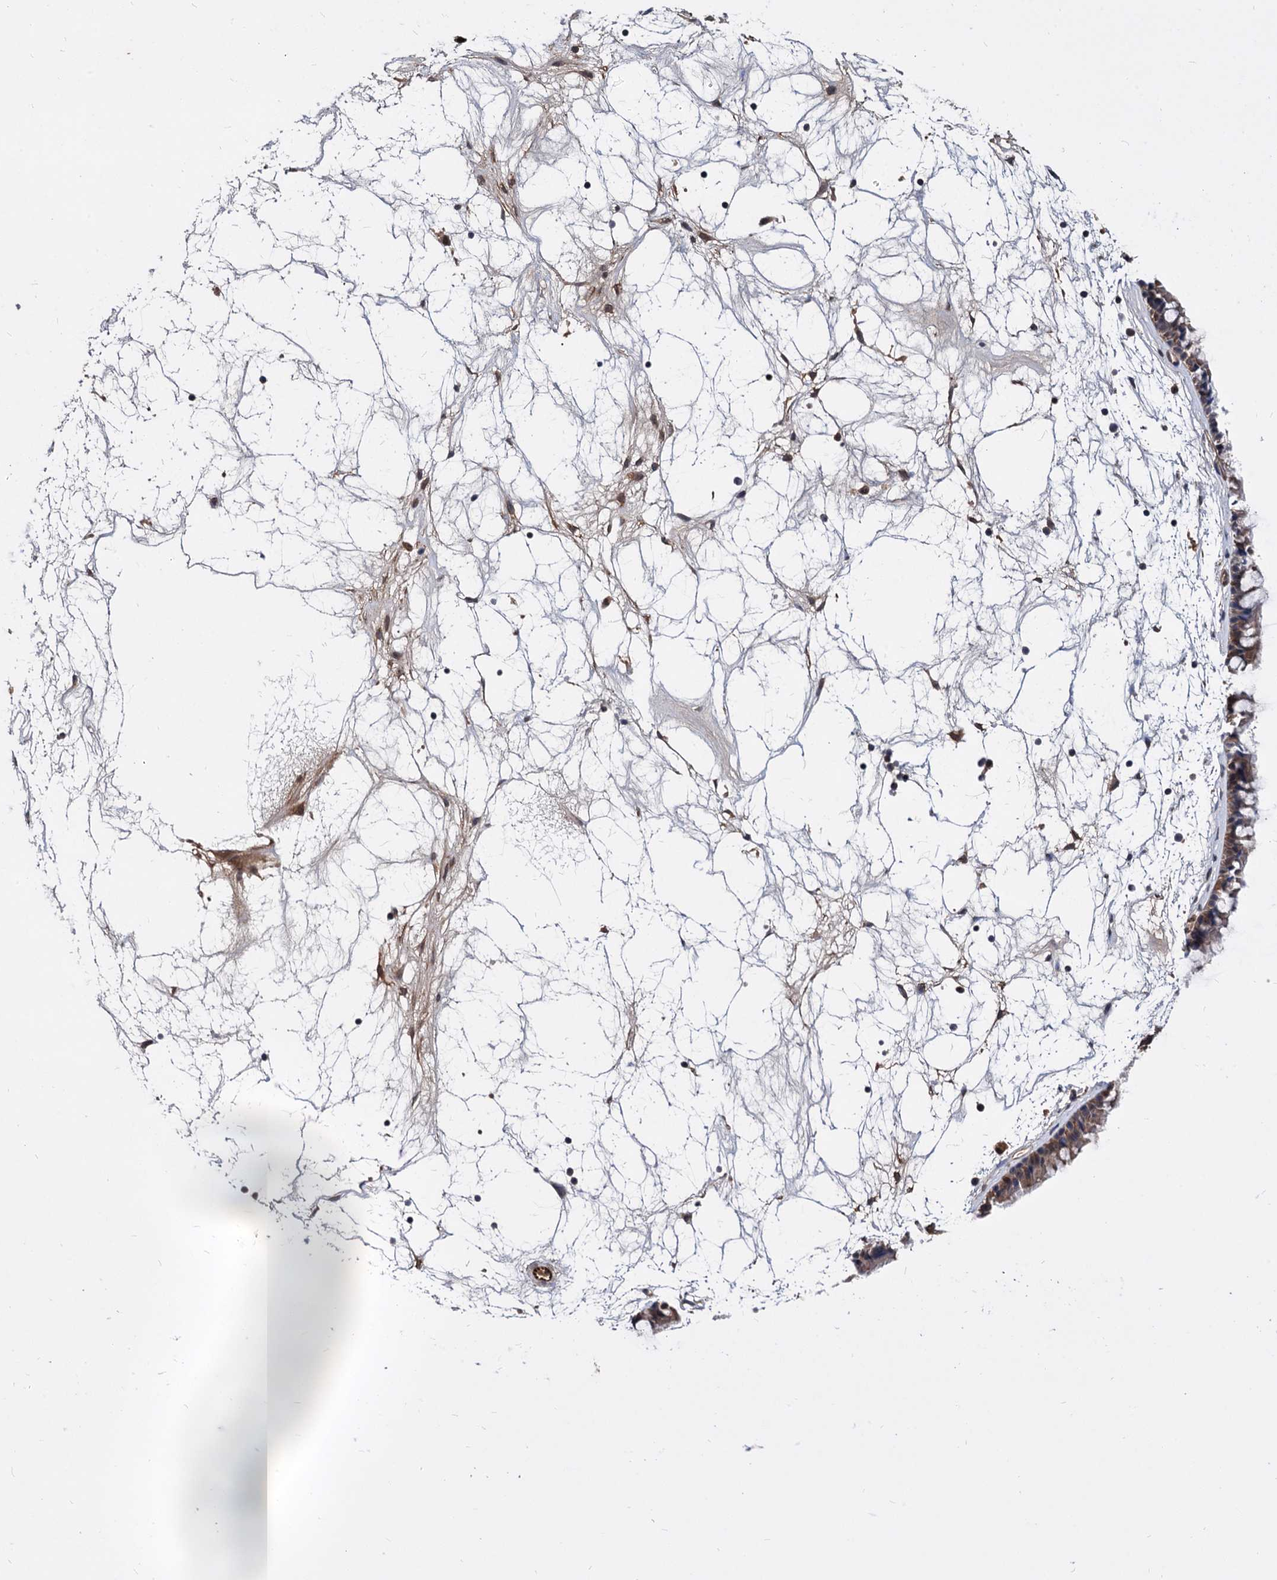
{"staining": {"intensity": "weak", "quantity": "<25%", "location": "cytoplasmic/membranous,nuclear"}, "tissue": "nasopharynx", "cell_type": "Respiratory epithelial cells", "image_type": "normal", "snomed": [{"axis": "morphology", "description": "Normal tissue, NOS"}, {"axis": "topography", "description": "Nasopharynx"}], "caption": "High power microscopy histopathology image of an immunohistochemistry histopathology image of benign nasopharynx, revealing no significant expression in respiratory epithelial cells. The staining was performed using DAB (3,3'-diaminobenzidine) to visualize the protein expression in brown, while the nuclei were stained in blue with hematoxylin (Magnification: 20x).", "gene": "PSMD4", "patient": {"sex": "male", "age": 64}}